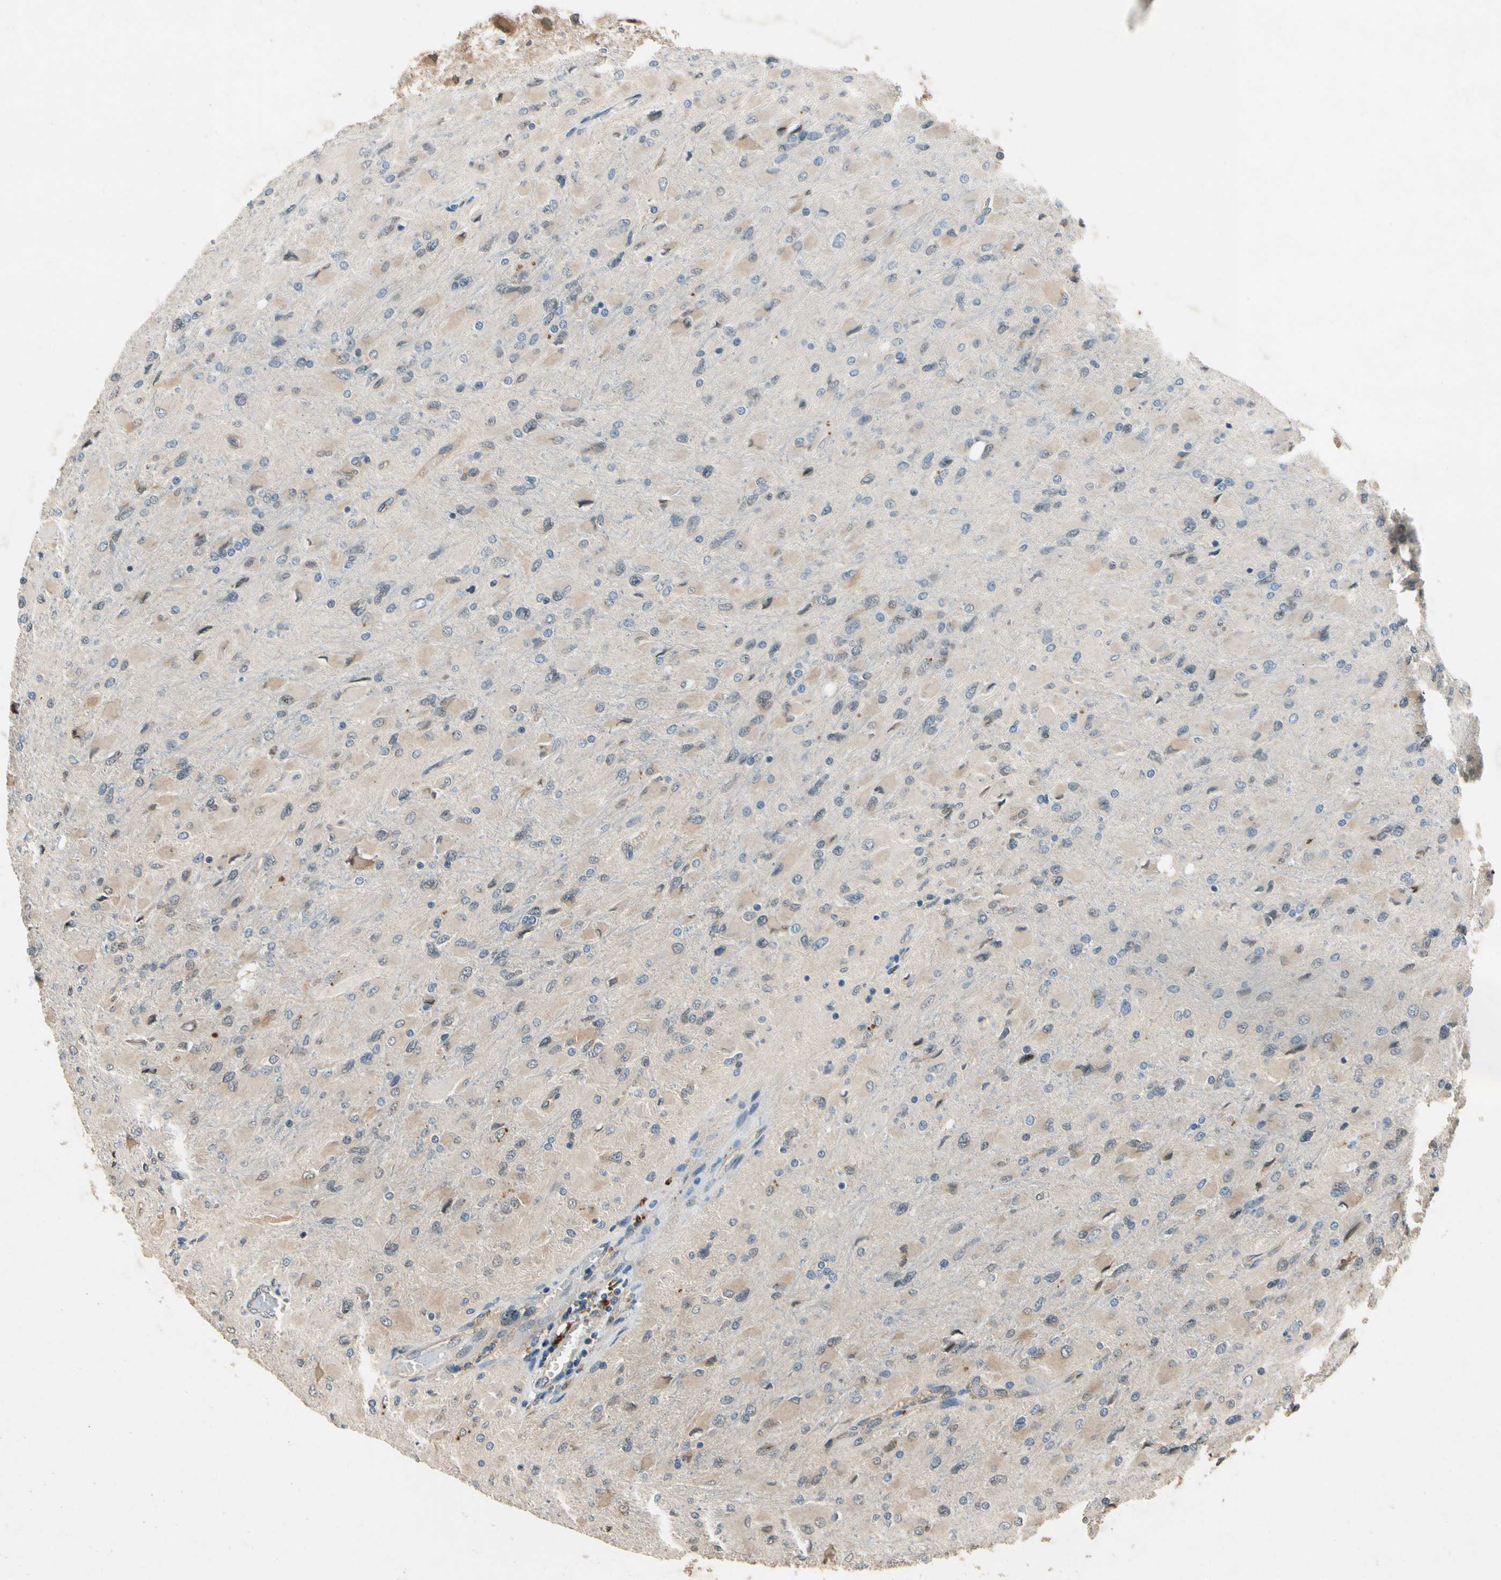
{"staining": {"intensity": "weak", "quantity": "25%-75%", "location": "cytoplasmic/membranous"}, "tissue": "glioma", "cell_type": "Tumor cells", "image_type": "cancer", "snomed": [{"axis": "morphology", "description": "Glioma, malignant, High grade"}, {"axis": "topography", "description": "Cerebral cortex"}], "caption": "Glioma stained with a protein marker demonstrates weak staining in tumor cells.", "gene": "DPY19L3", "patient": {"sex": "female", "age": 36}}